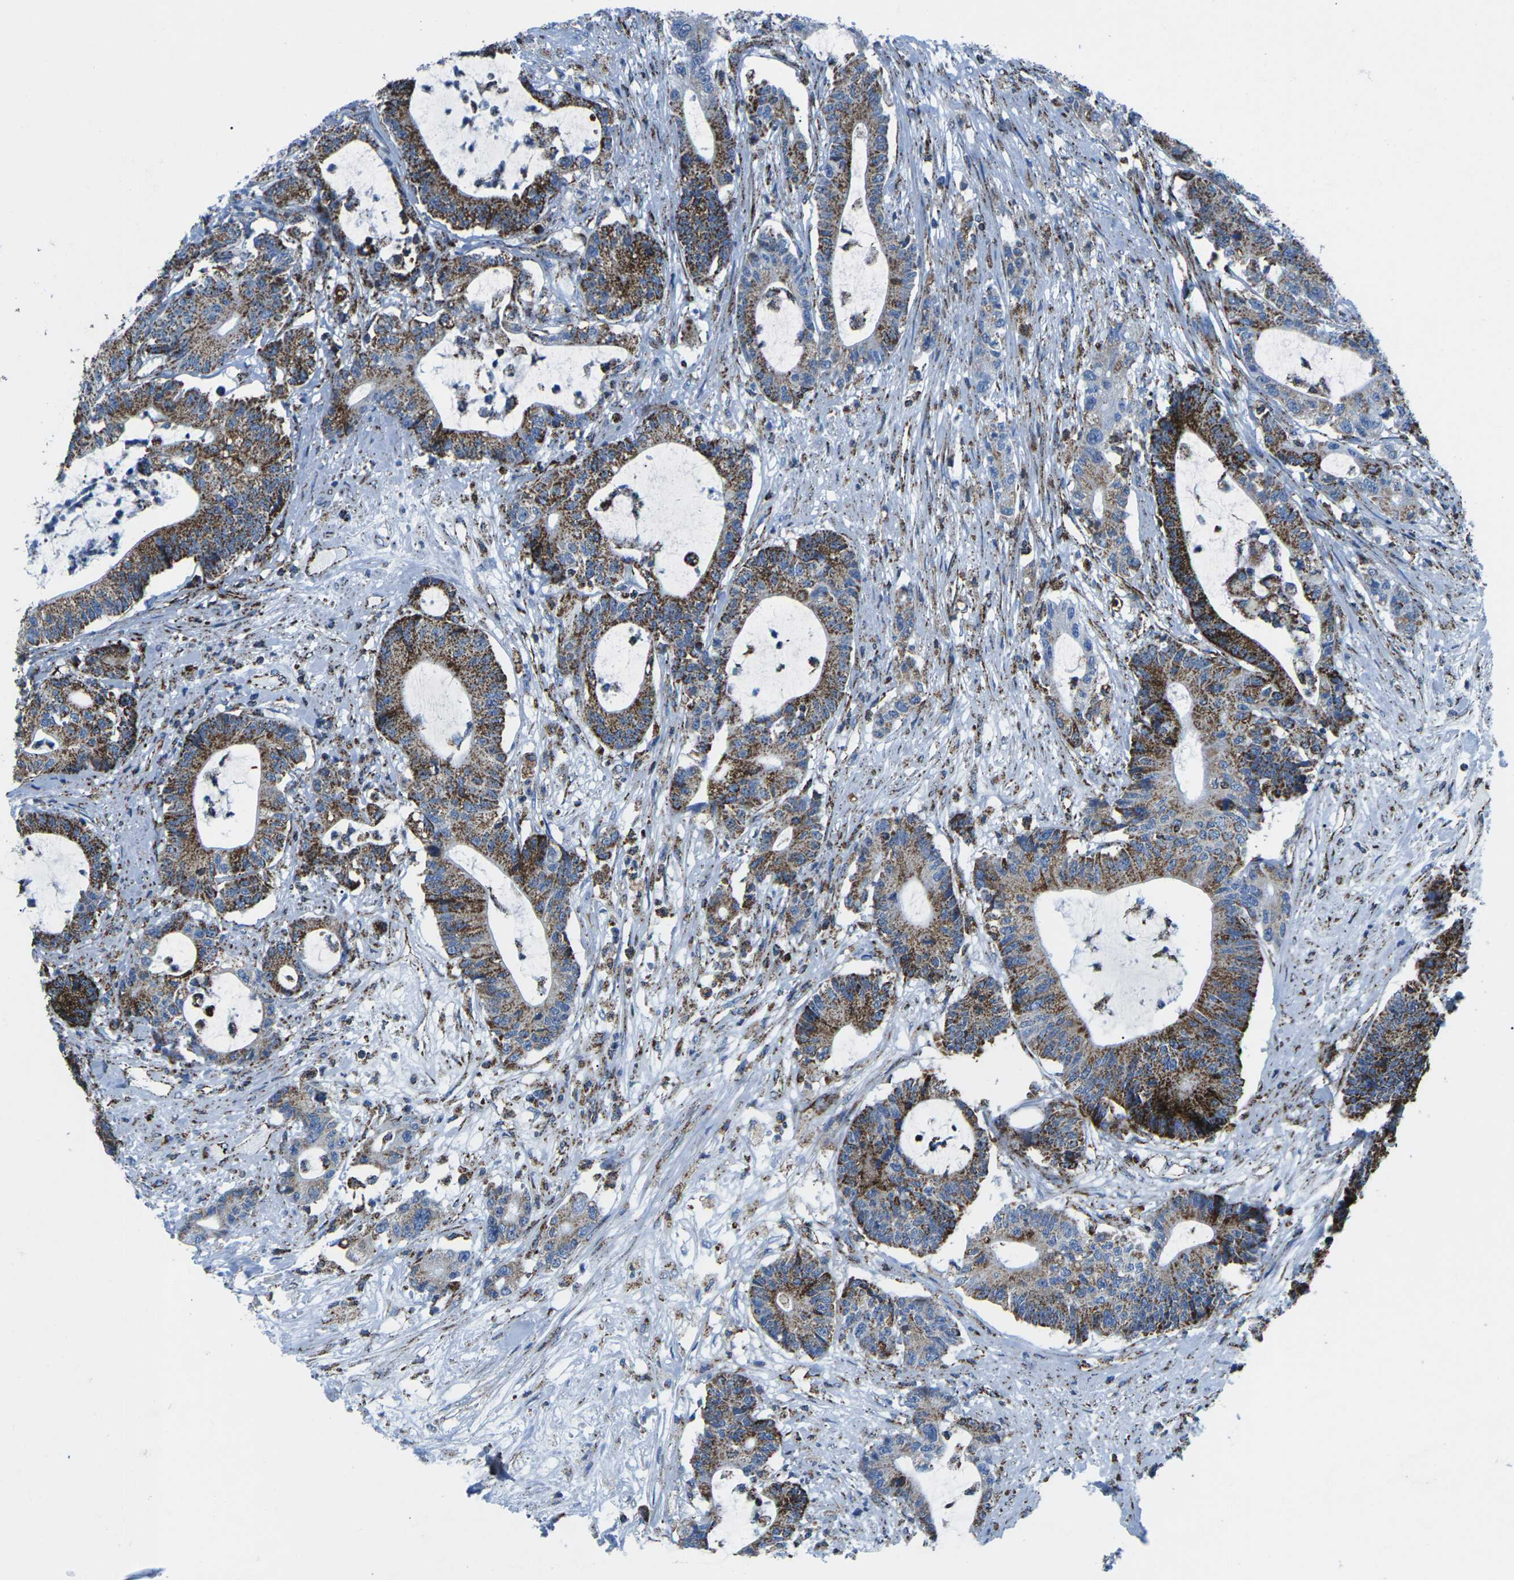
{"staining": {"intensity": "strong", "quantity": ">75%", "location": "cytoplasmic/membranous"}, "tissue": "colorectal cancer", "cell_type": "Tumor cells", "image_type": "cancer", "snomed": [{"axis": "morphology", "description": "Adenocarcinoma, NOS"}, {"axis": "topography", "description": "Colon"}], "caption": "Colorectal cancer (adenocarcinoma) stained with DAB immunohistochemistry (IHC) shows high levels of strong cytoplasmic/membranous expression in approximately >75% of tumor cells. Immunohistochemistry (ihc) stains the protein of interest in brown and the nuclei are stained blue.", "gene": "MT-CO2", "patient": {"sex": "female", "age": 84}}